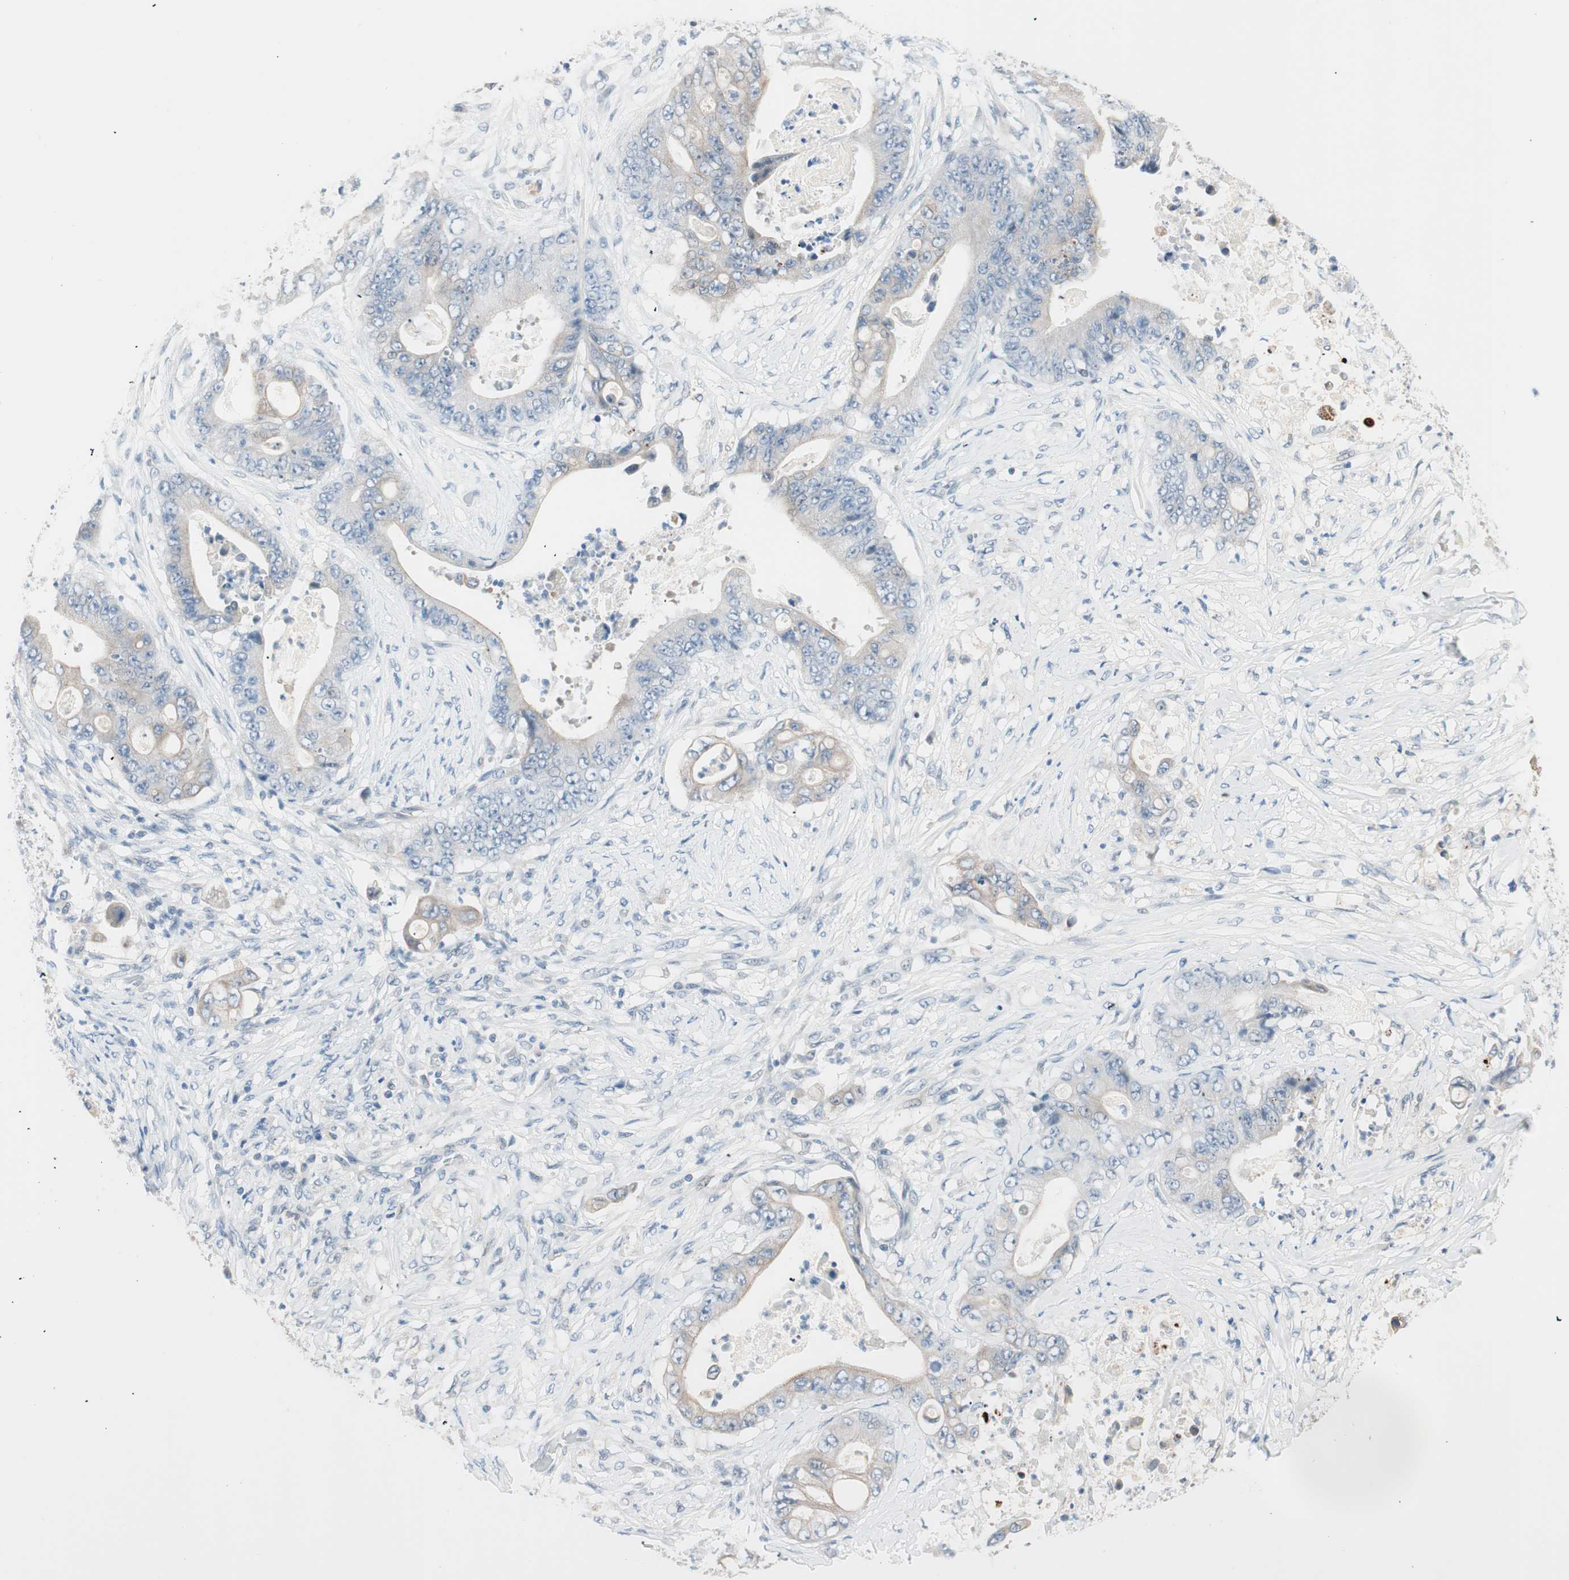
{"staining": {"intensity": "weak", "quantity": "25%-75%", "location": "cytoplasmic/membranous"}, "tissue": "stomach cancer", "cell_type": "Tumor cells", "image_type": "cancer", "snomed": [{"axis": "morphology", "description": "Adenocarcinoma, NOS"}, {"axis": "topography", "description": "Stomach"}], "caption": "Immunohistochemical staining of human adenocarcinoma (stomach) reveals weak cytoplasmic/membranous protein staining in about 25%-75% of tumor cells.", "gene": "GNAO1", "patient": {"sex": "female", "age": 73}}